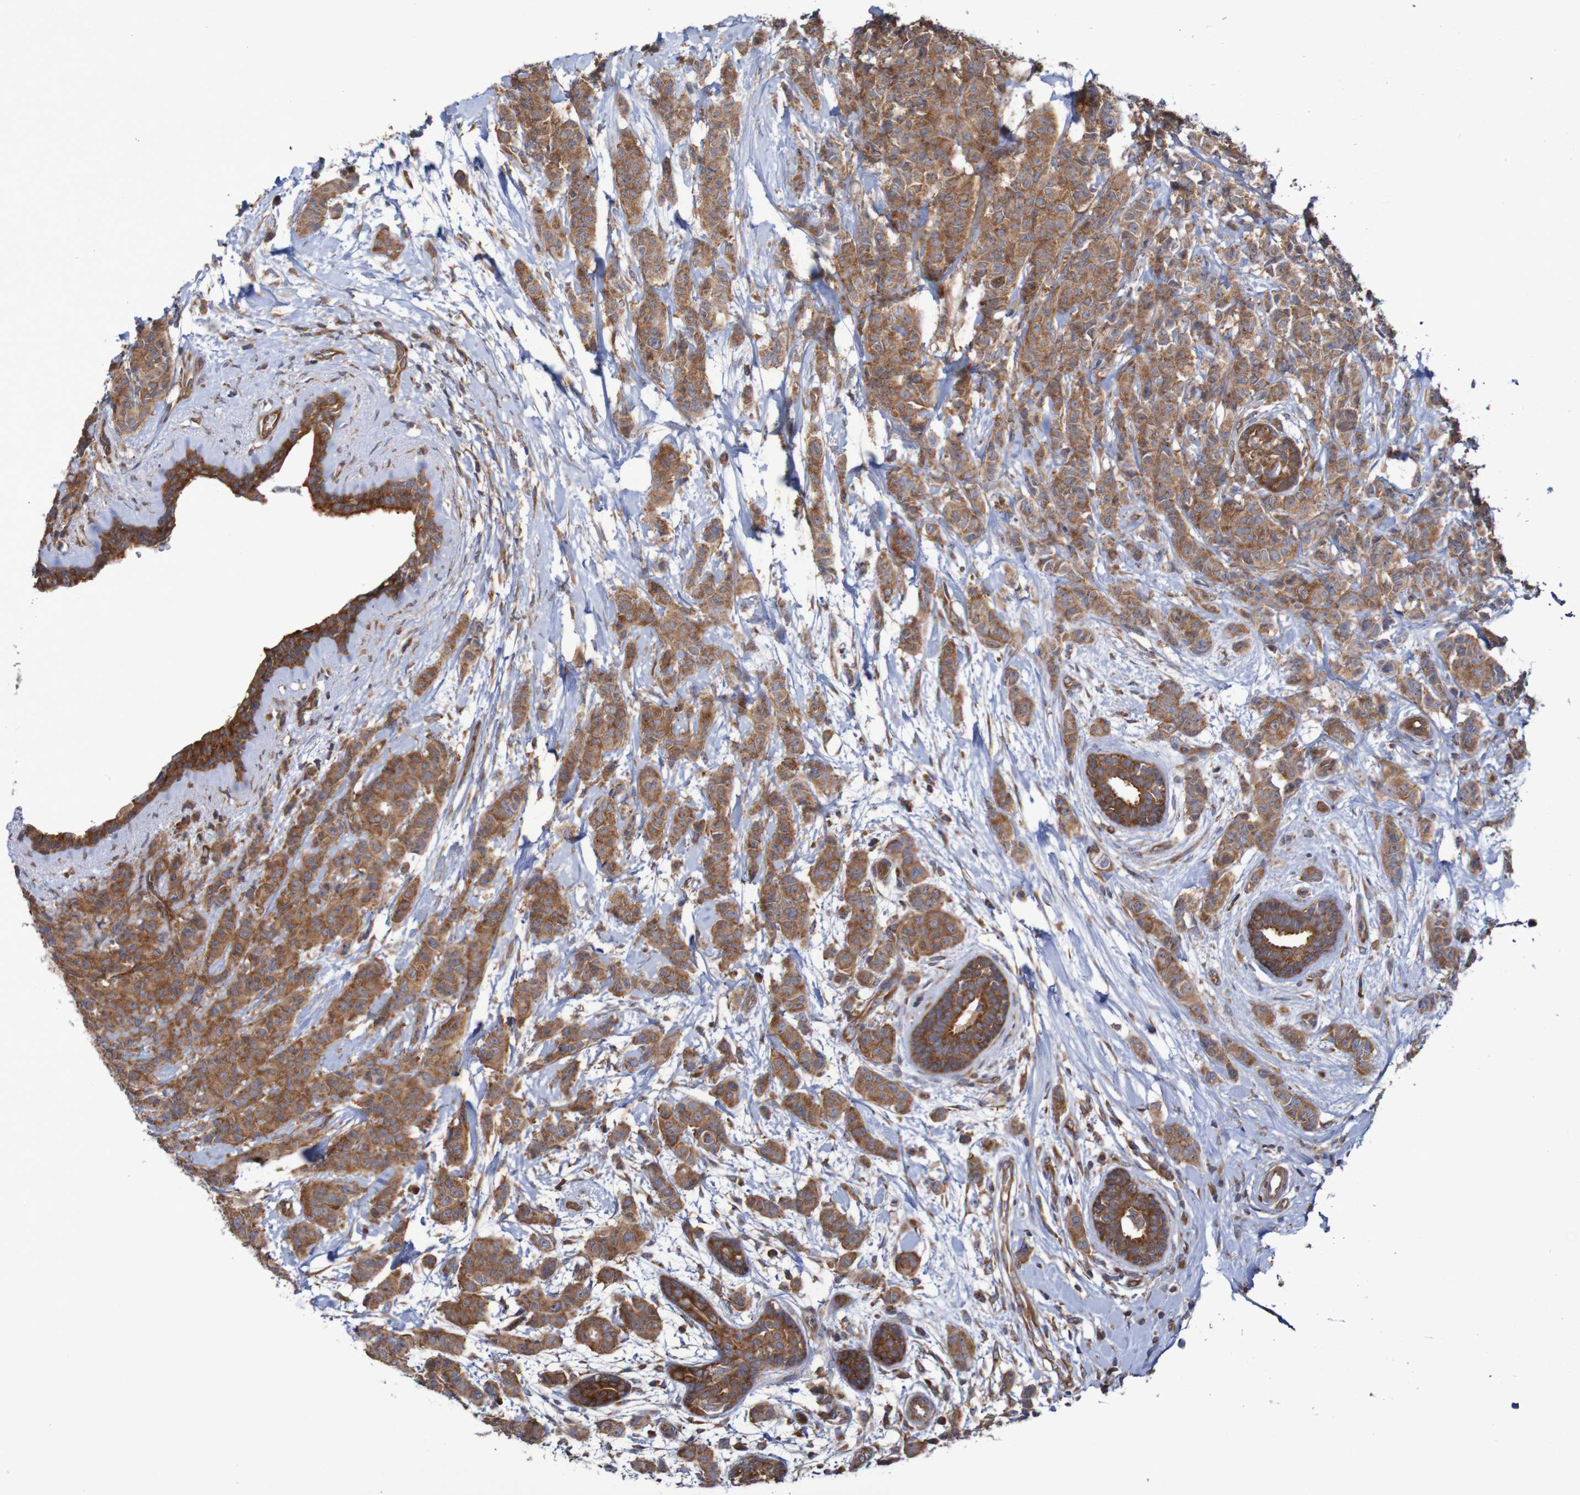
{"staining": {"intensity": "strong", "quantity": ">75%", "location": "cytoplasmic/membranous"}, "tissue": "breast cancer", "cell_type": "Tumor cells", "image_type": "cancer", "snomed": [{"axis": "morphology", "description": "Normal tissue, NOS"}, {"axis": "morphology", "description": "Duct carcinoma"}, {"axis": "topography", "description": "Breast"}], "caption": "Immunohistochemical staining of breast infiltrating ductal carcinoma exhibits high levels of strong cytoplasmic/membranous expression in about >75% of tumor cells.", "gene": "LRRC47", "patient": {"sex": "female", "age": 40}}